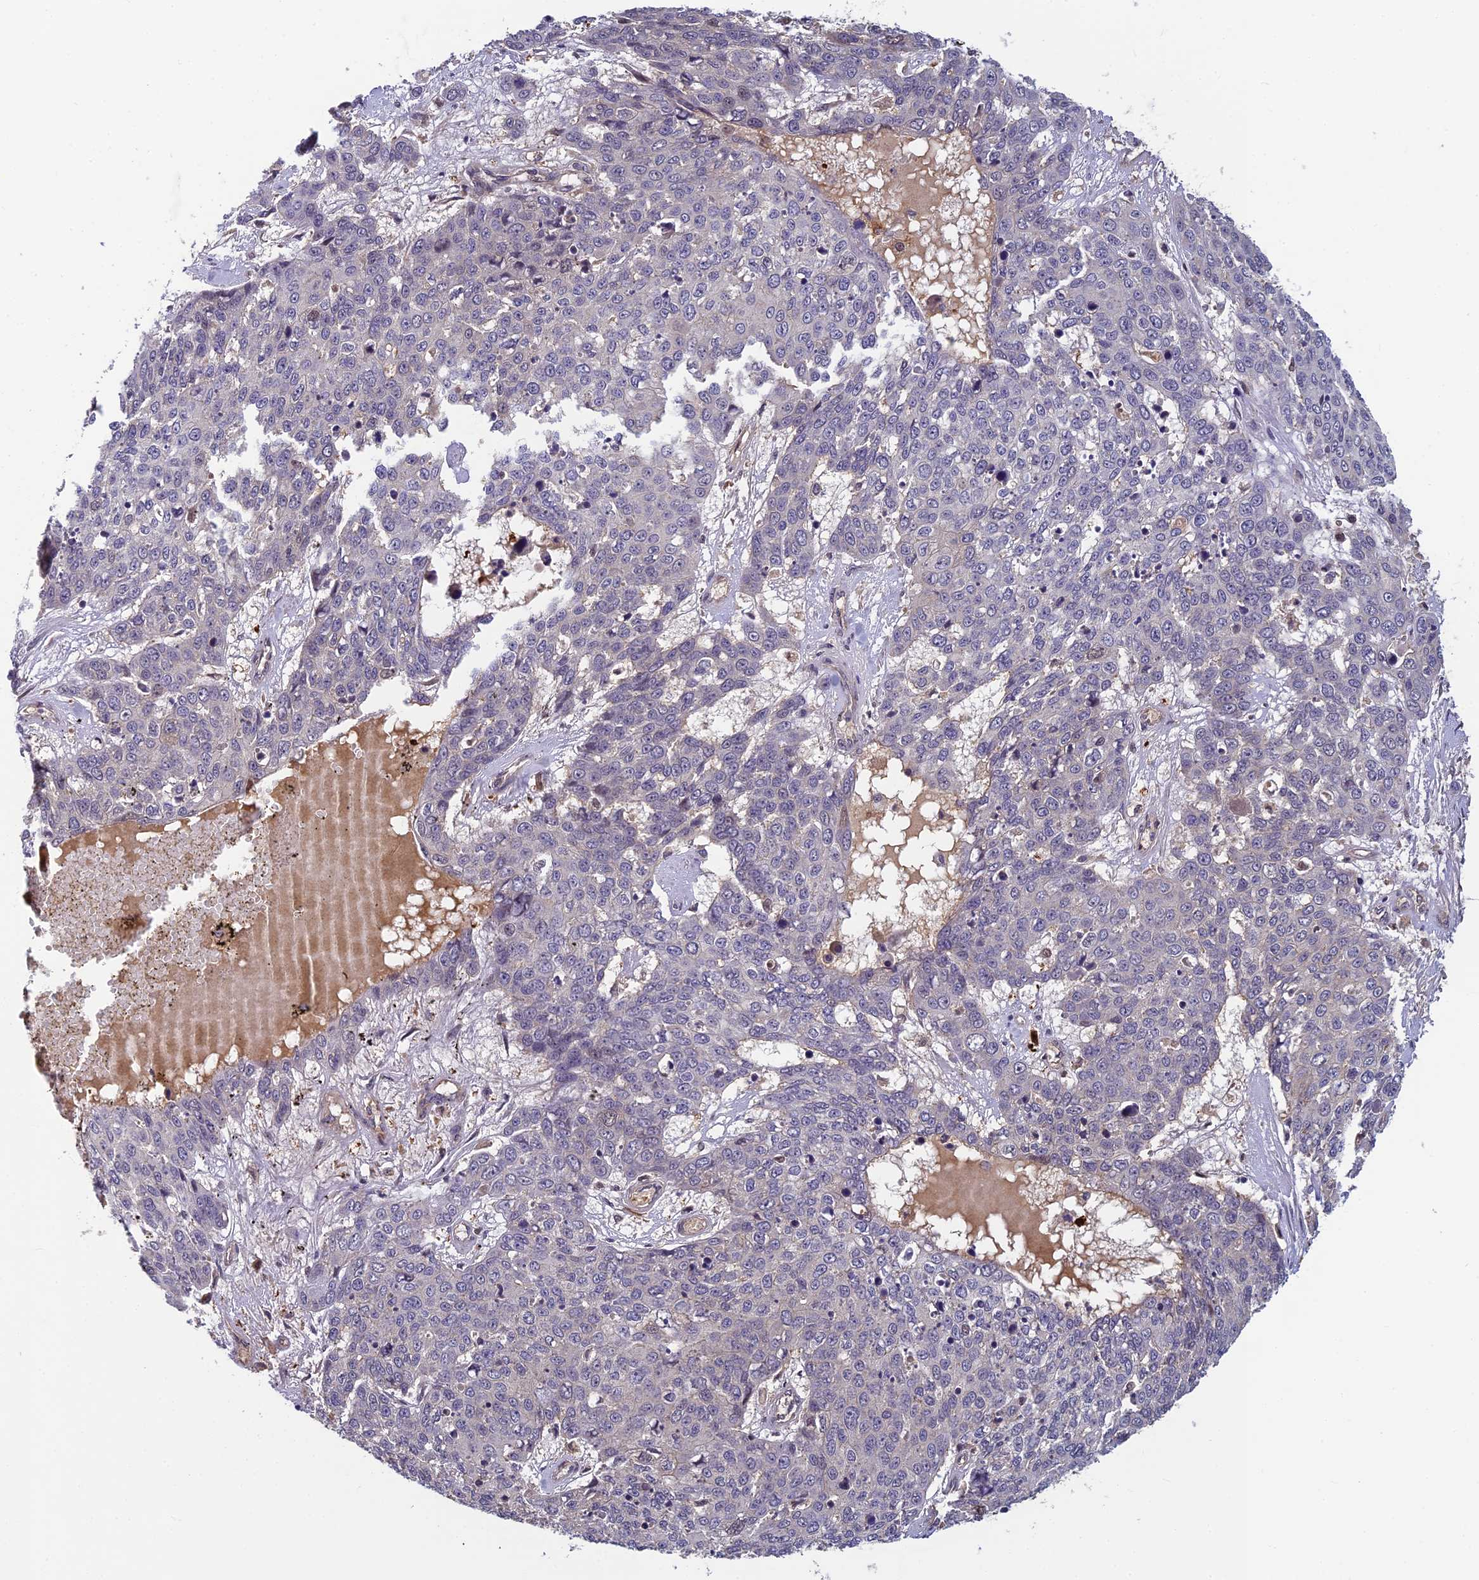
{"staining": {"intensity": "negative", "quantity": "none", "location": "none"}, "tissue": "skin cancer", "cell_type": "Tumor cells", "image_type": "cancer", "snomed": [{"axis": "morphology", "description": "Squamous cell carcinoma, NOS"}, {"axis": "topography", "description": "Skin"}], "caption": "Skin cancer was stained to show a protein in brown. There is no significant positivity in tumor cells.", "gene": "PIKFYVE", "patient": {"sex": "male", "age": 71}}